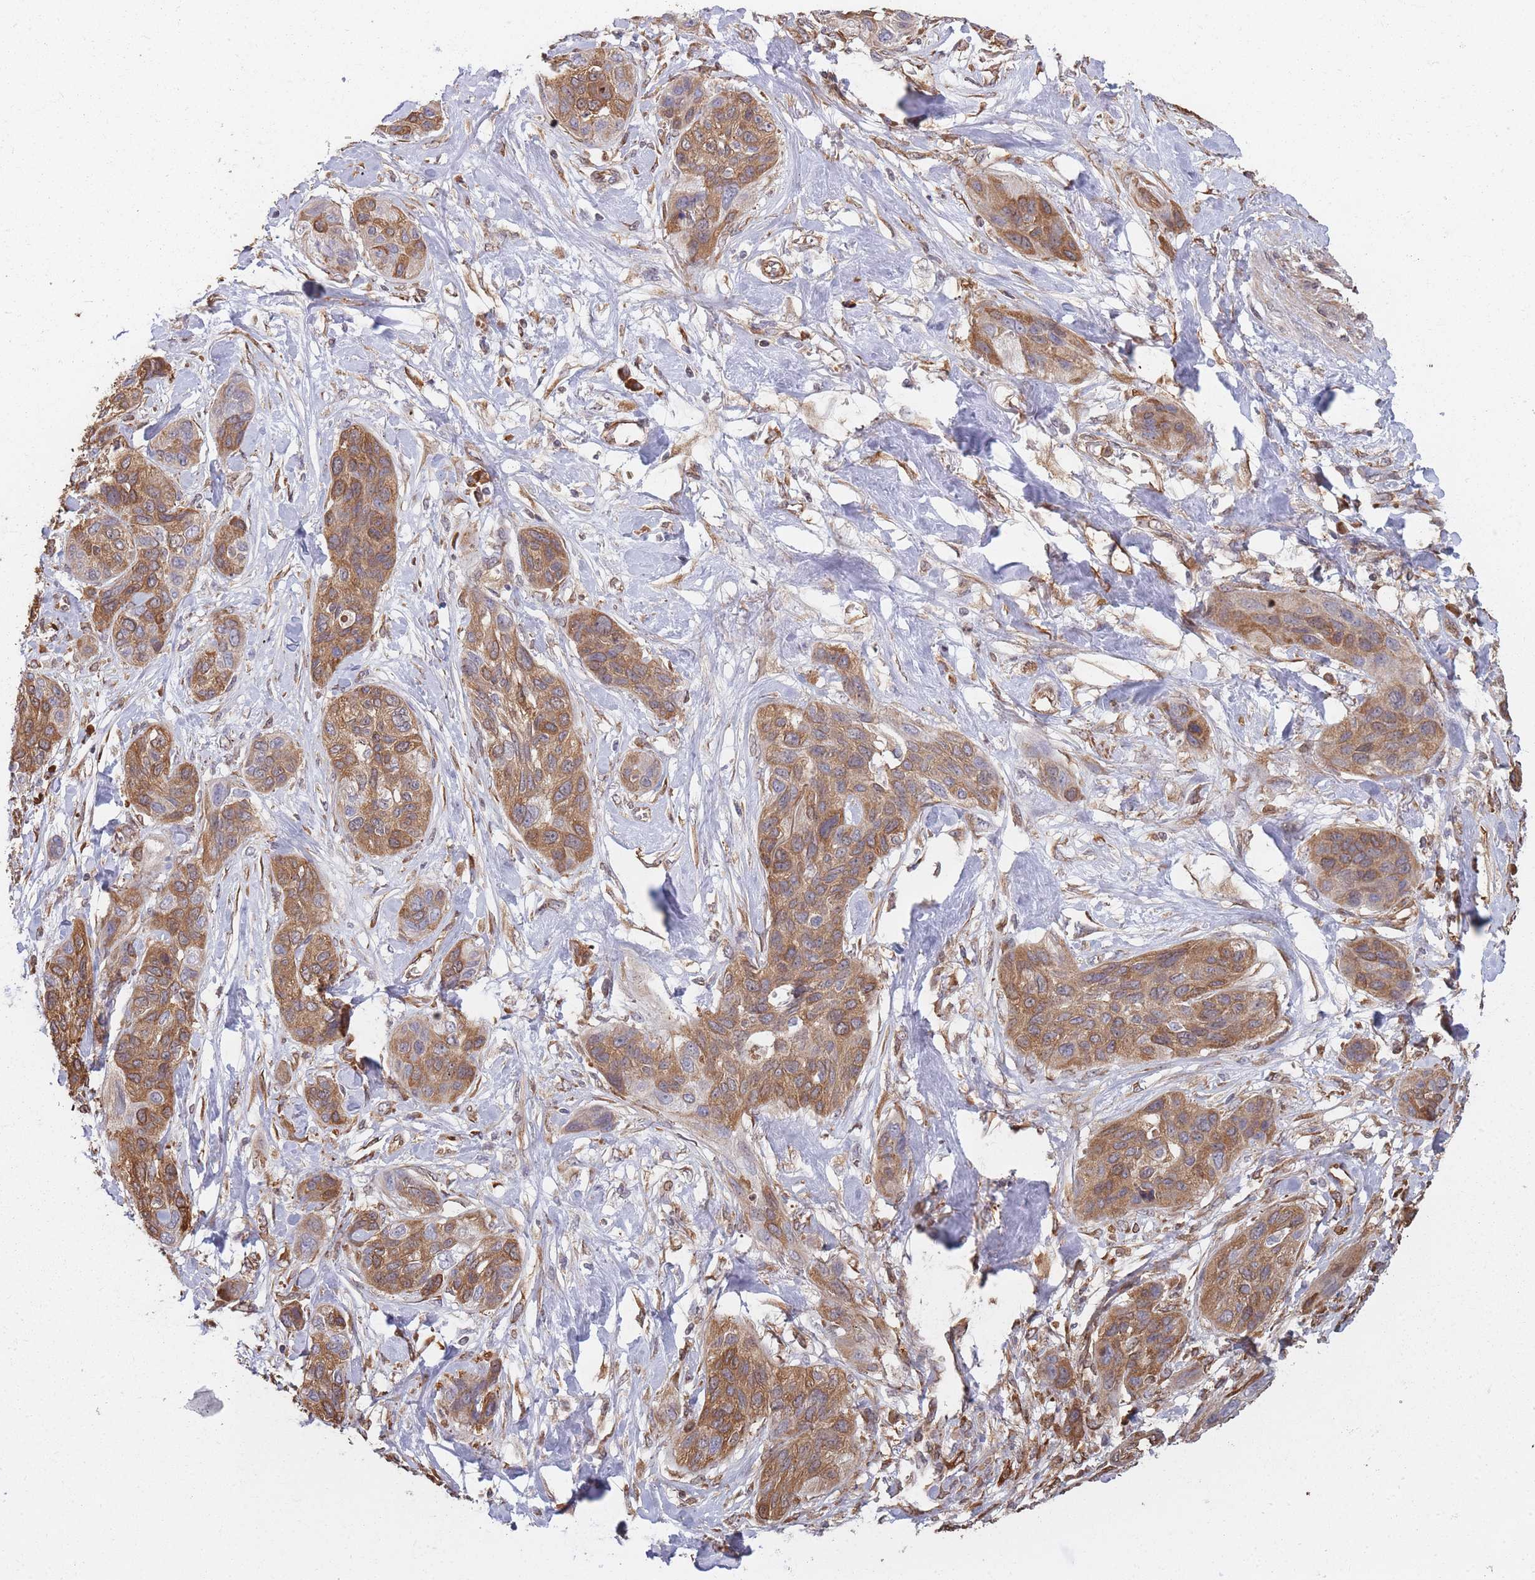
{"staining": {"intensity": "moderate", "quantity": ">75%", "location": "cytoplasmic/membranous"}, "tissue": "lung cancer", "cell_type": "Tumor cells", "image_type": "cancer", "snomed": [{"axis": "morphology", "description": "Squamous cell carcinoma, NOS"}, {"axis": "topography", "description": "Lung"}], "caption": "This is a micrograph of immunohistochemistry staining of lung cancer (squamous cell carcinoma), which shows moderate expression in the cytoplasmic/membranous of tumor cells.", "gene": "ARL13B", "patient": {"sex": "female", "age": 70}}